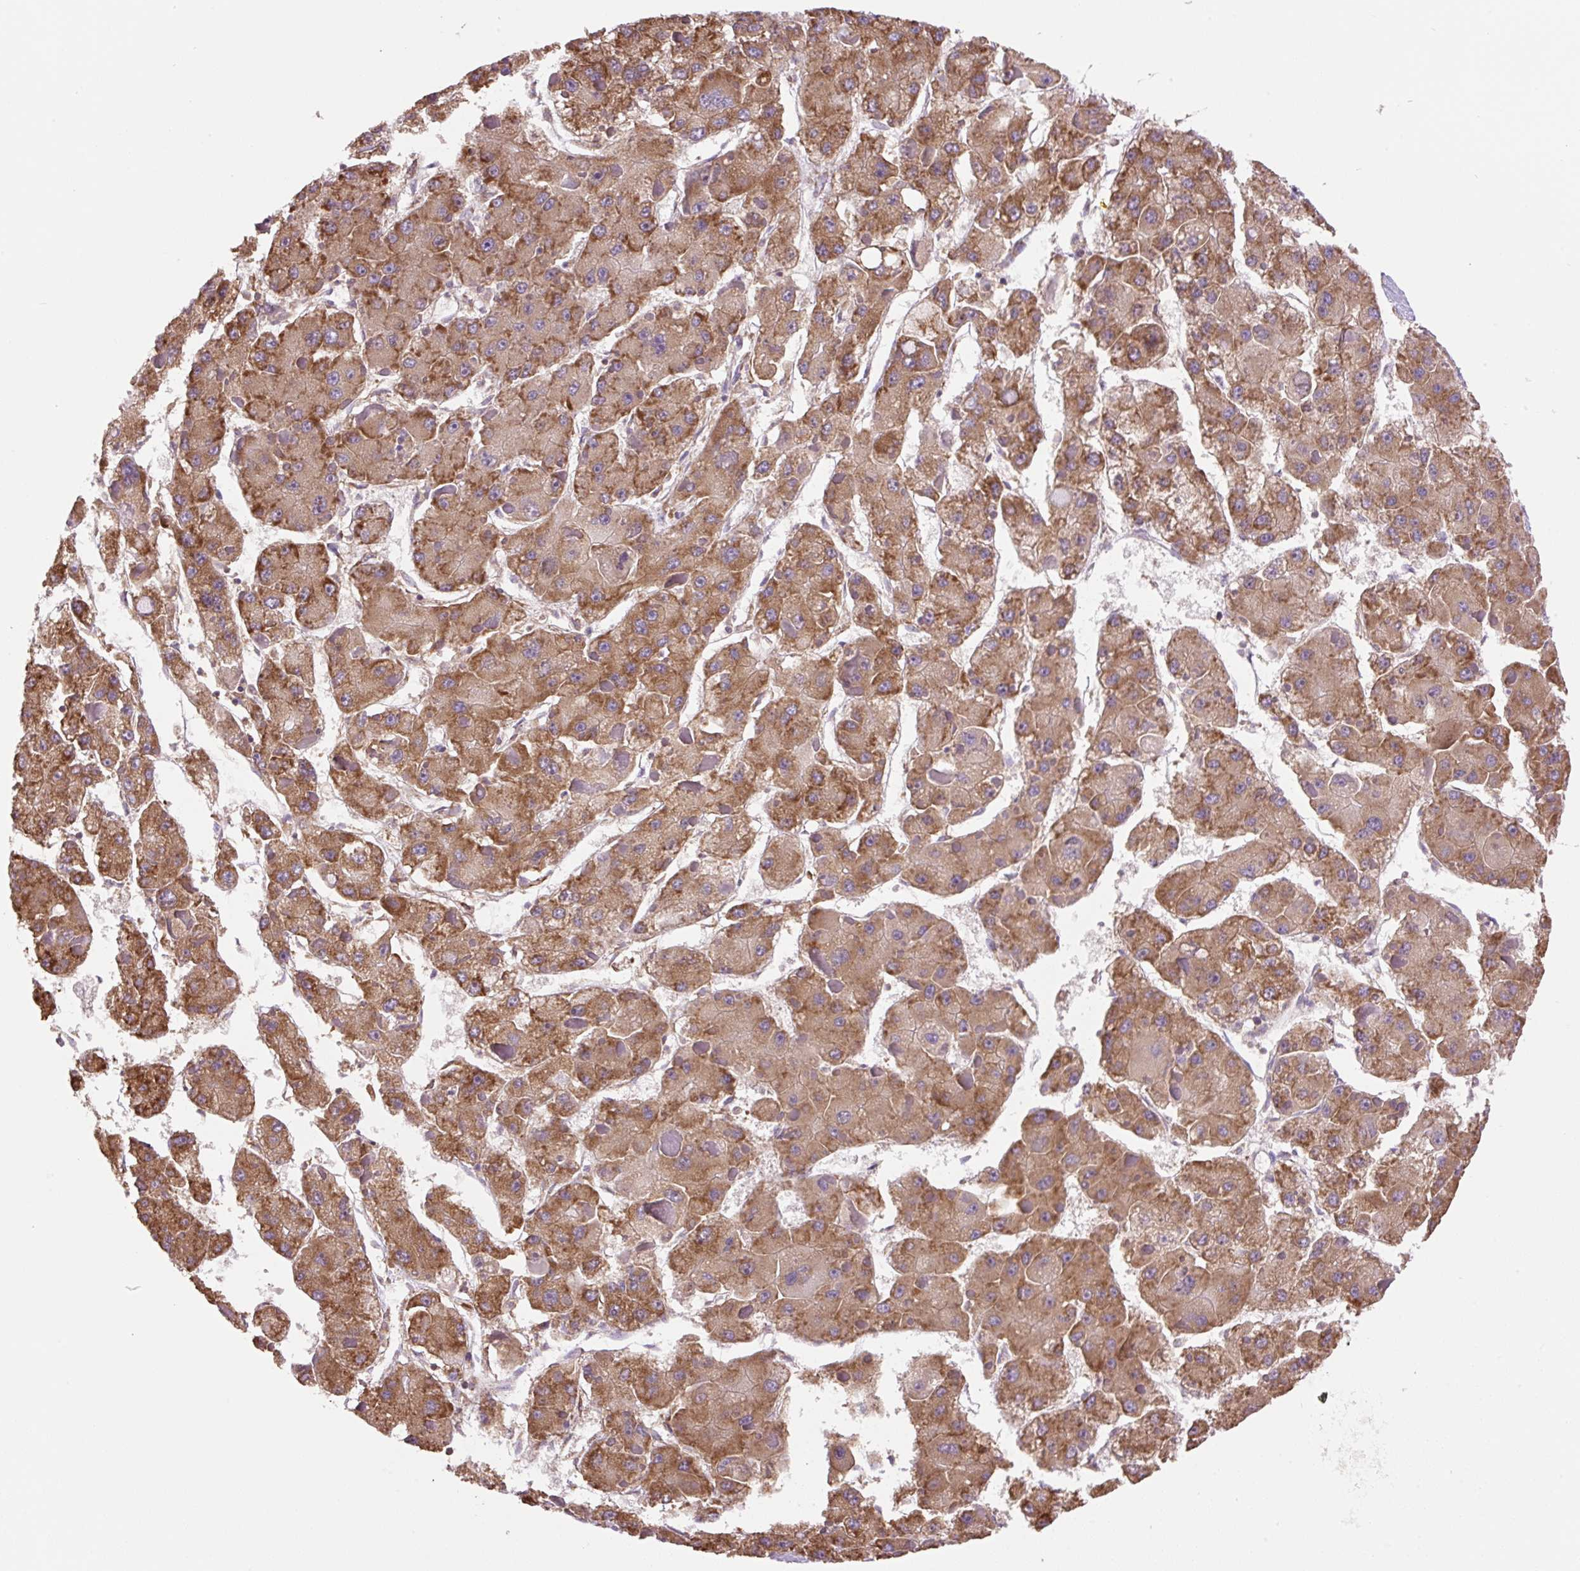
{"staining": {"intensity": "moderate", "quantity": ">75%", "location": "cytoplasmic/membranous"}, "tissue": "liver cancer", "cell_type": "Tumor cells", "image_type": "cancer", "snomed": [{"axis": "morphology", "description": "Carcinoma, Hepatocellular, NOS"}, {"axis": "topography", "description": "Liver"}], "caption": "Liver hepatocellular carcinoma stained for a protein shows moderate cytoplasmic/membranous positivity in tumor cells. Nuclei are stained in blue.", "gene": "RPS23", "patient": {"sex": "female", "age": 73}}